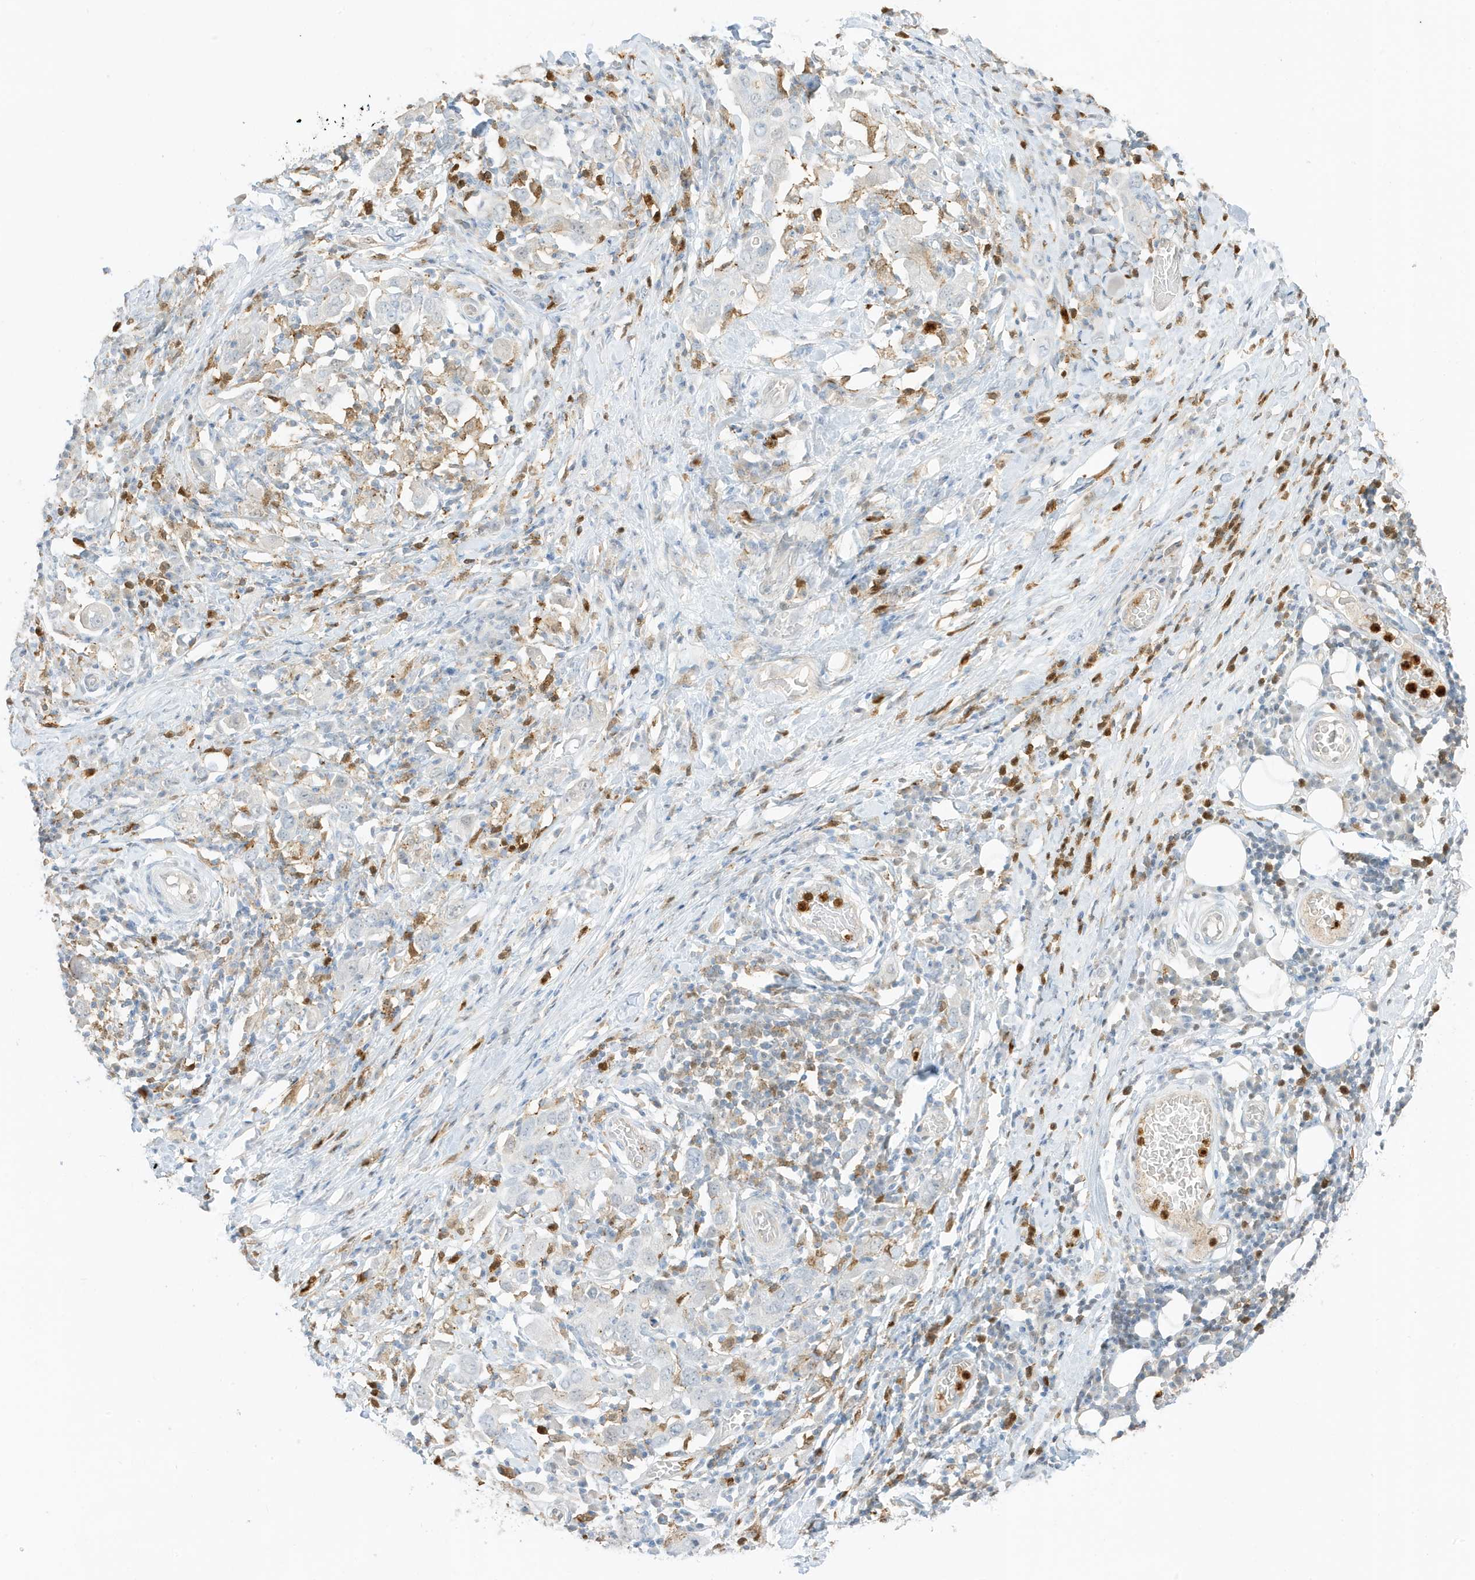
{"staining": {"intensity": "negative", "quantity": "none", "location": "none"}, "tissue": "stomach cancer", "cell_type": "Tumor cells", "image_type": "cancer", "snomed": [{"axis": "morphology", "description": "Adenocarcinoma, NOS"}, {"axis": "topography", "description": "Stomach, upper"}], "caption": "Immunohistochemical staining of human stomach adenocarcinoma shows no significant expression in tumor cells. (Brightfield microscopy of DAB (3,3'-diaminobenzidine) immunohistochemistry at high magnification).", "gene": "GCA", "patient": {"sex": "male", "age": 62}}